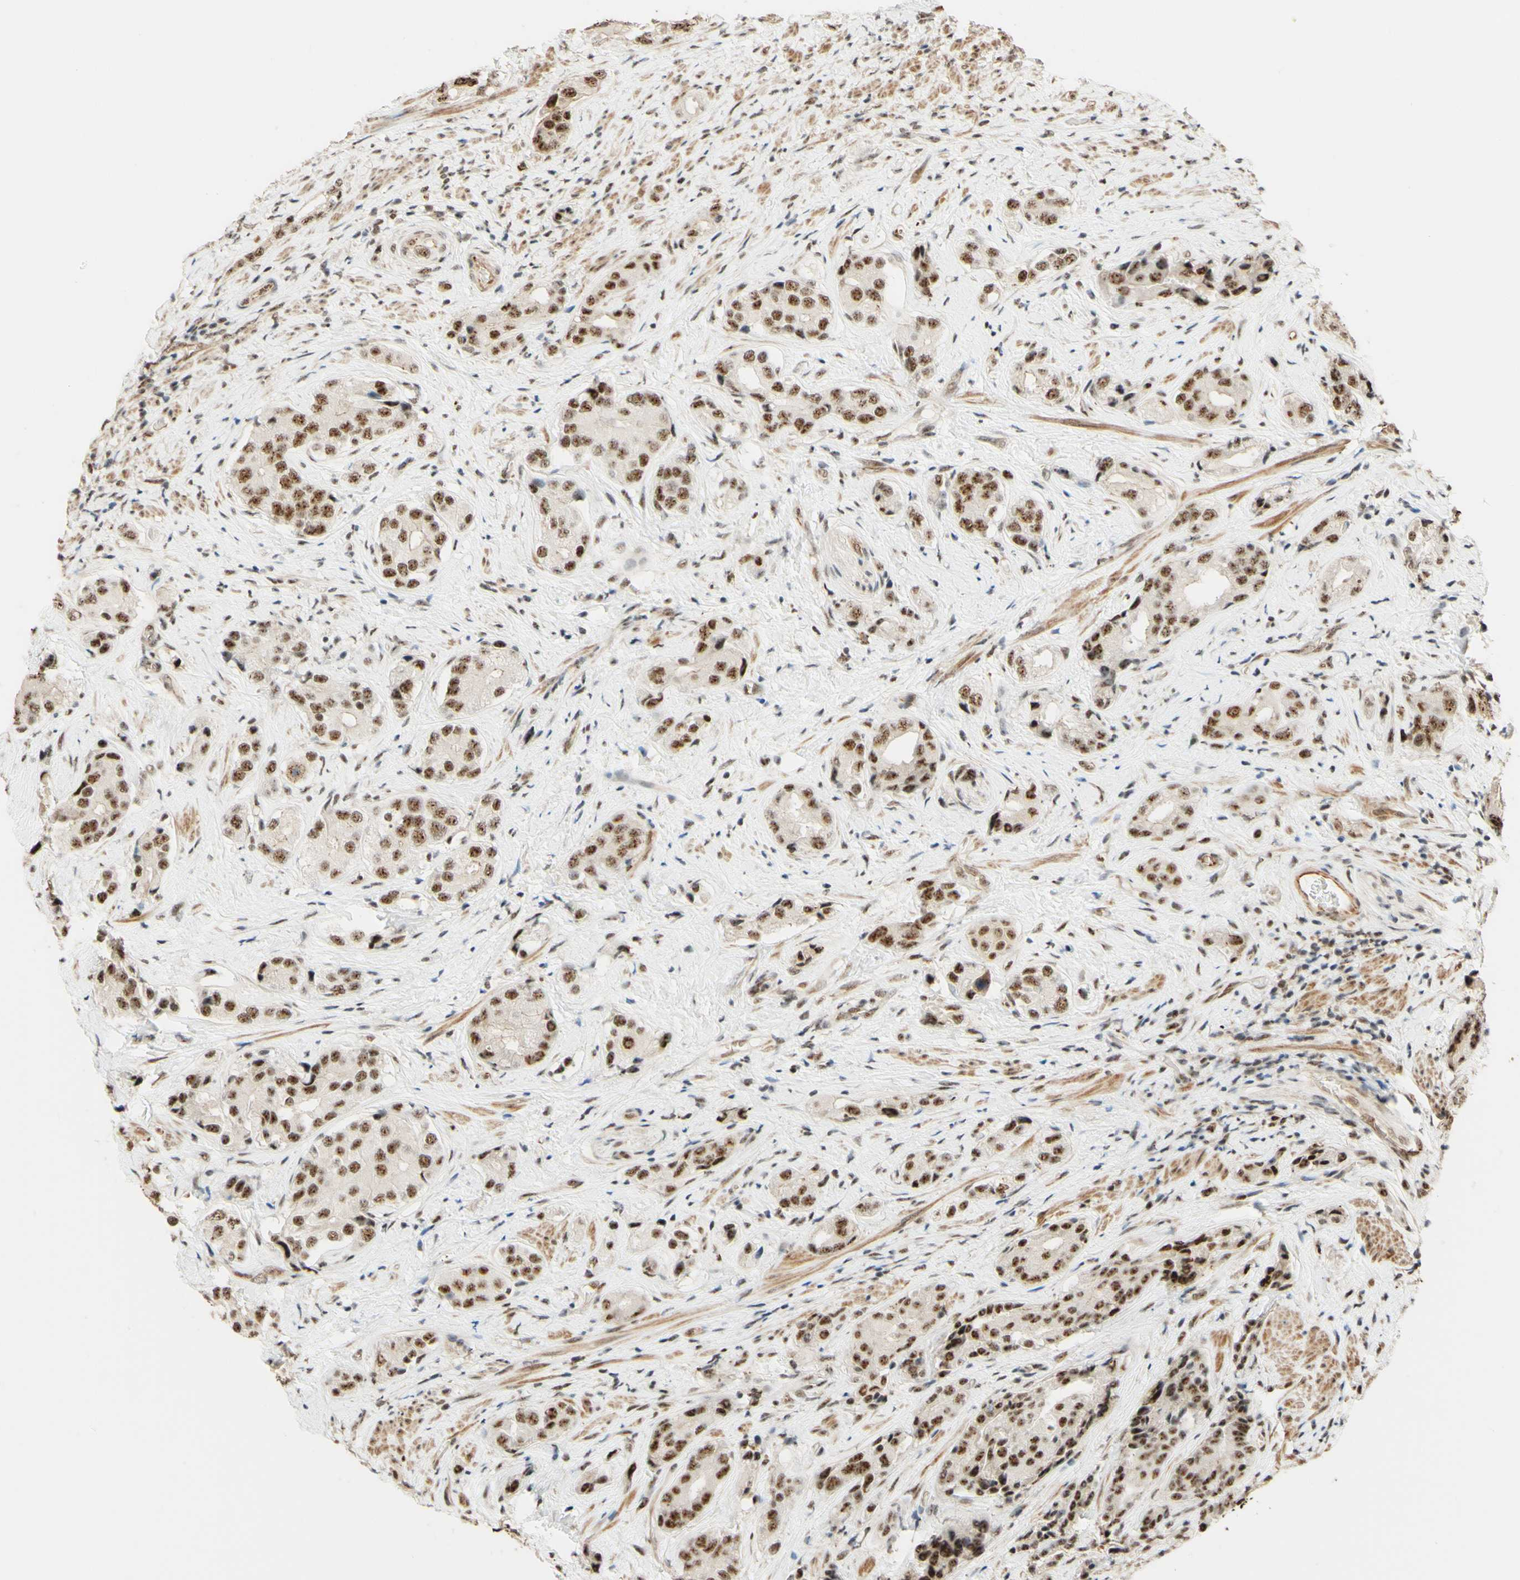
{"staining": {"intensity": "moderate", "quantity": ">75%", "location": "nuclear"}, "tissue": "prostate cancer", "cell_type": "Tumor cells", "image_type": "cancer", "snomed": [{"axis": "morphology", "description": "Adenocarcinoma, High grade"}, {"axis": "topography", "description": "Prostate"}], "caption": "This is a histology image of IHC staining of prostate adenocarcinoma (high-grade), which shows moderate positivity in the nuclear of tumor cells.", "gene": "SAP18", "patient": {"sex": "male", "age": 71}}